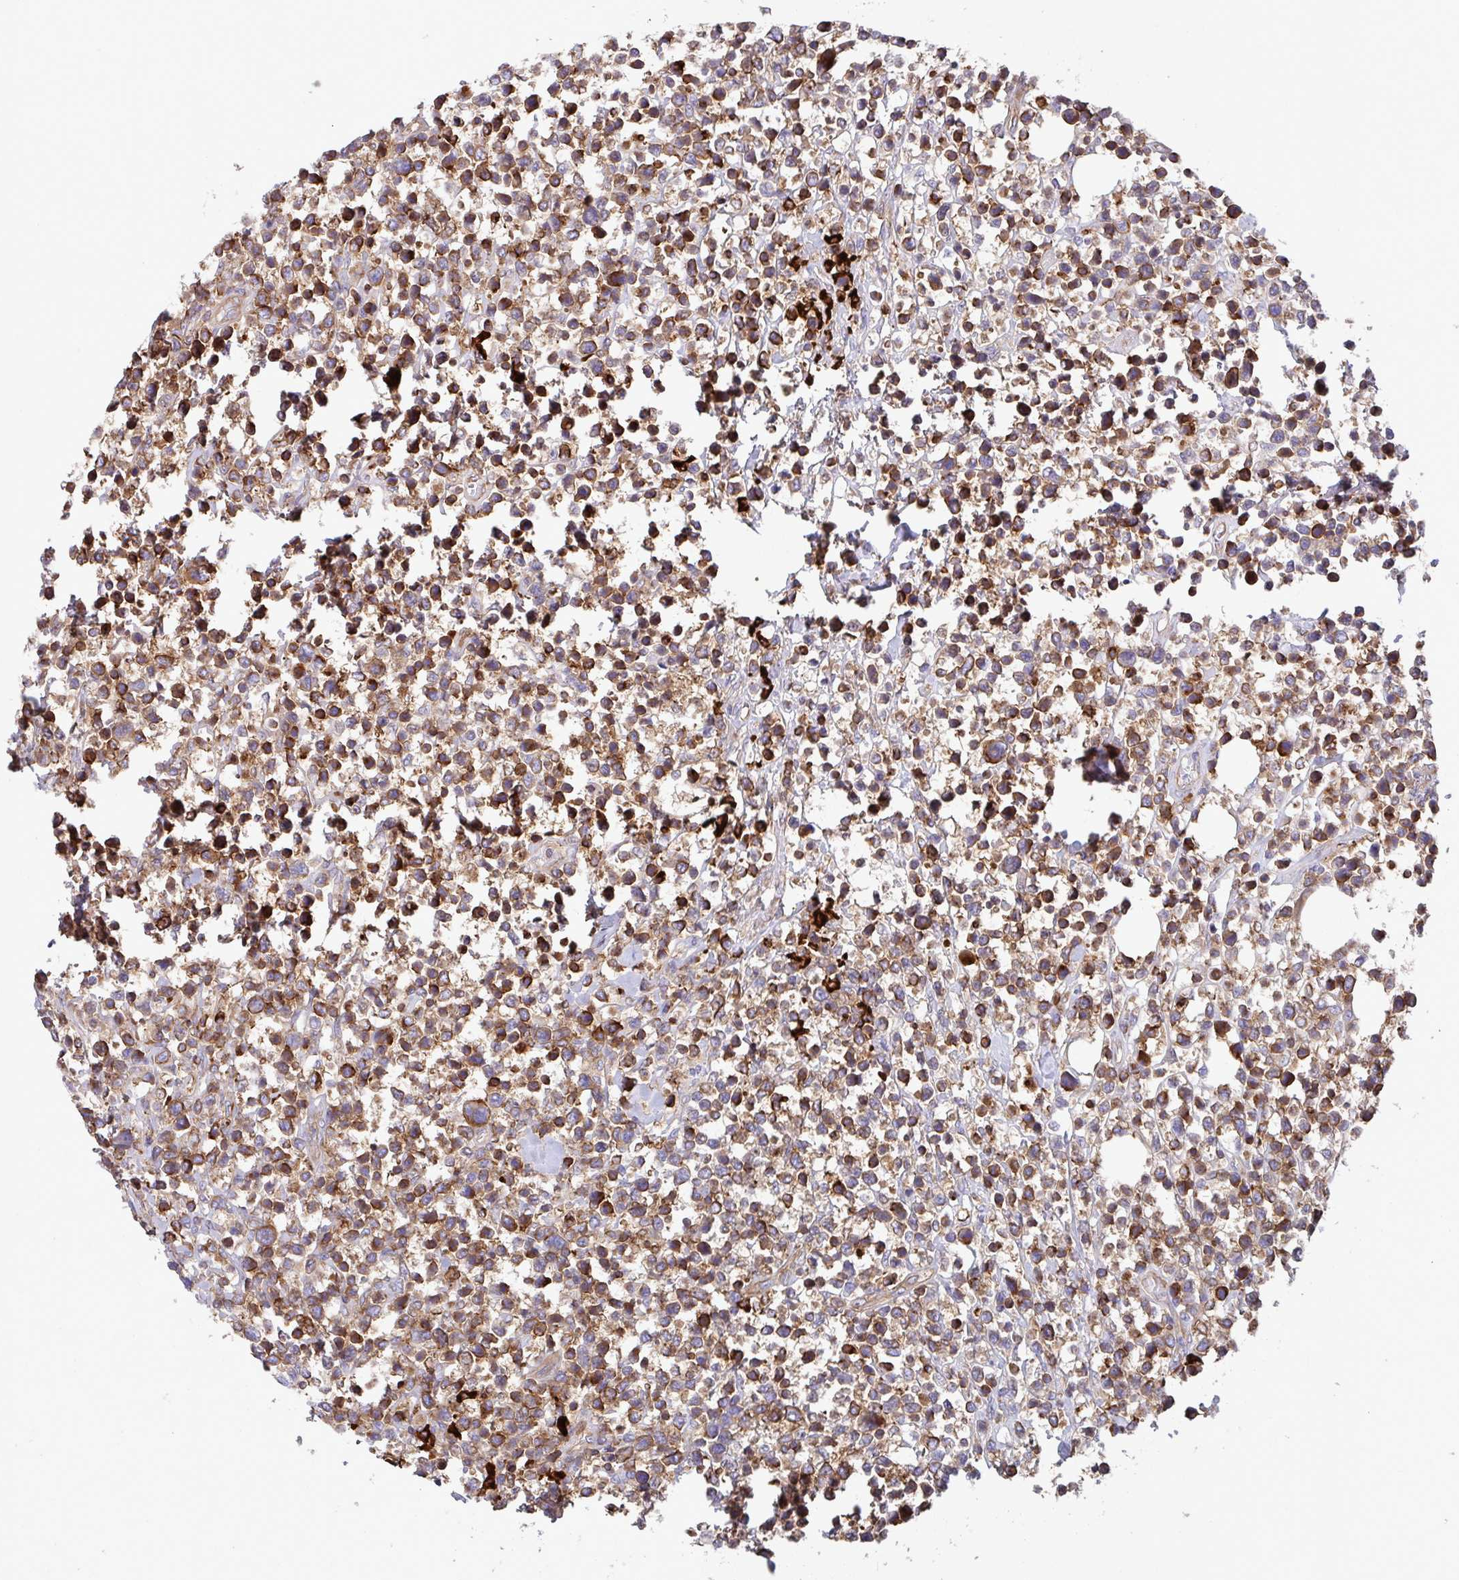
{"staining": {"intensity": "strong", "quantity": ">75%", "location": "cytoplasmic/membranous"}, "tissue": "lymphoma", "cell_type": "Tumor cells", "image_type": "cancer", "snomed": [{"axis": "morphology", "description": "Malignant lymphoma, non-Hodgkin's type, Low grade"}, {"axis": "topography", "description": "Lymph node"}], "caption": "Lymphoma stained with a brown dye reveals strong cytoplasmic/membranous positive positivity in about >75% of tumor cells.", "gene": "YARS2", "patient": {"sex": "male", "age": 60}}